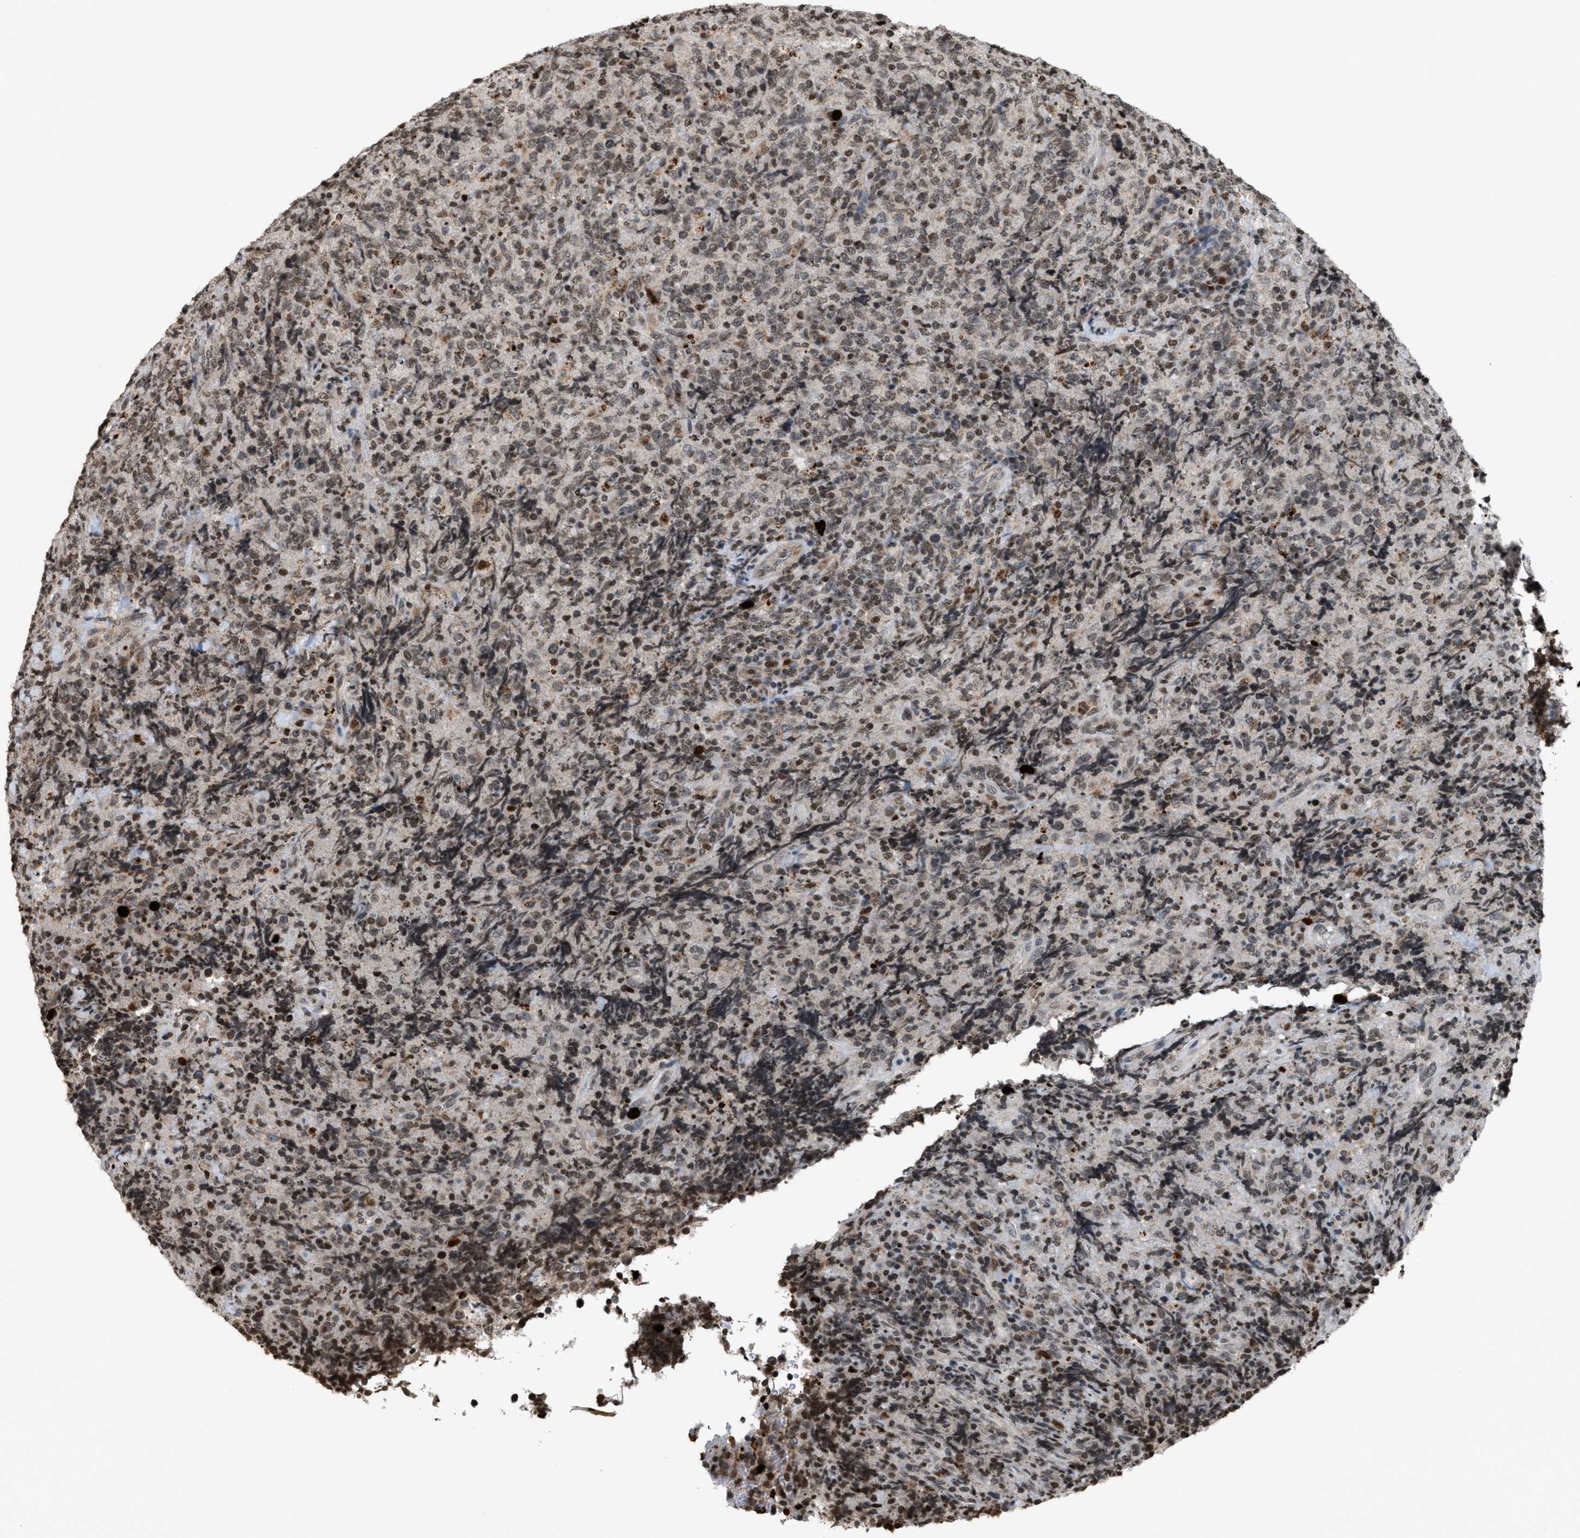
{"staining": {"intensity": "weak", "quantity": ">75%", "location": "nuclear"}, "tissue": "lymphoma", "cell_type": "Tumor cells", "image_type": "cancer", "snomed": [{"axis": "morphology", "description": "Malignant lymphoma, non-Hodgkin's type, High grade"}, {"axis": "topography", "description": "Tonsil"}], "caption": "DAB immunohistochemical staining of high-grade malignant lymphoma, non-Hodgkin's type demonstrates weak nuclear protein expression in about >75% of tumor cells. (IHC, brightfield microscopy, high magnification).", "gene": "PRUNE2", "patient": {"sex": "female", "age": 36}}